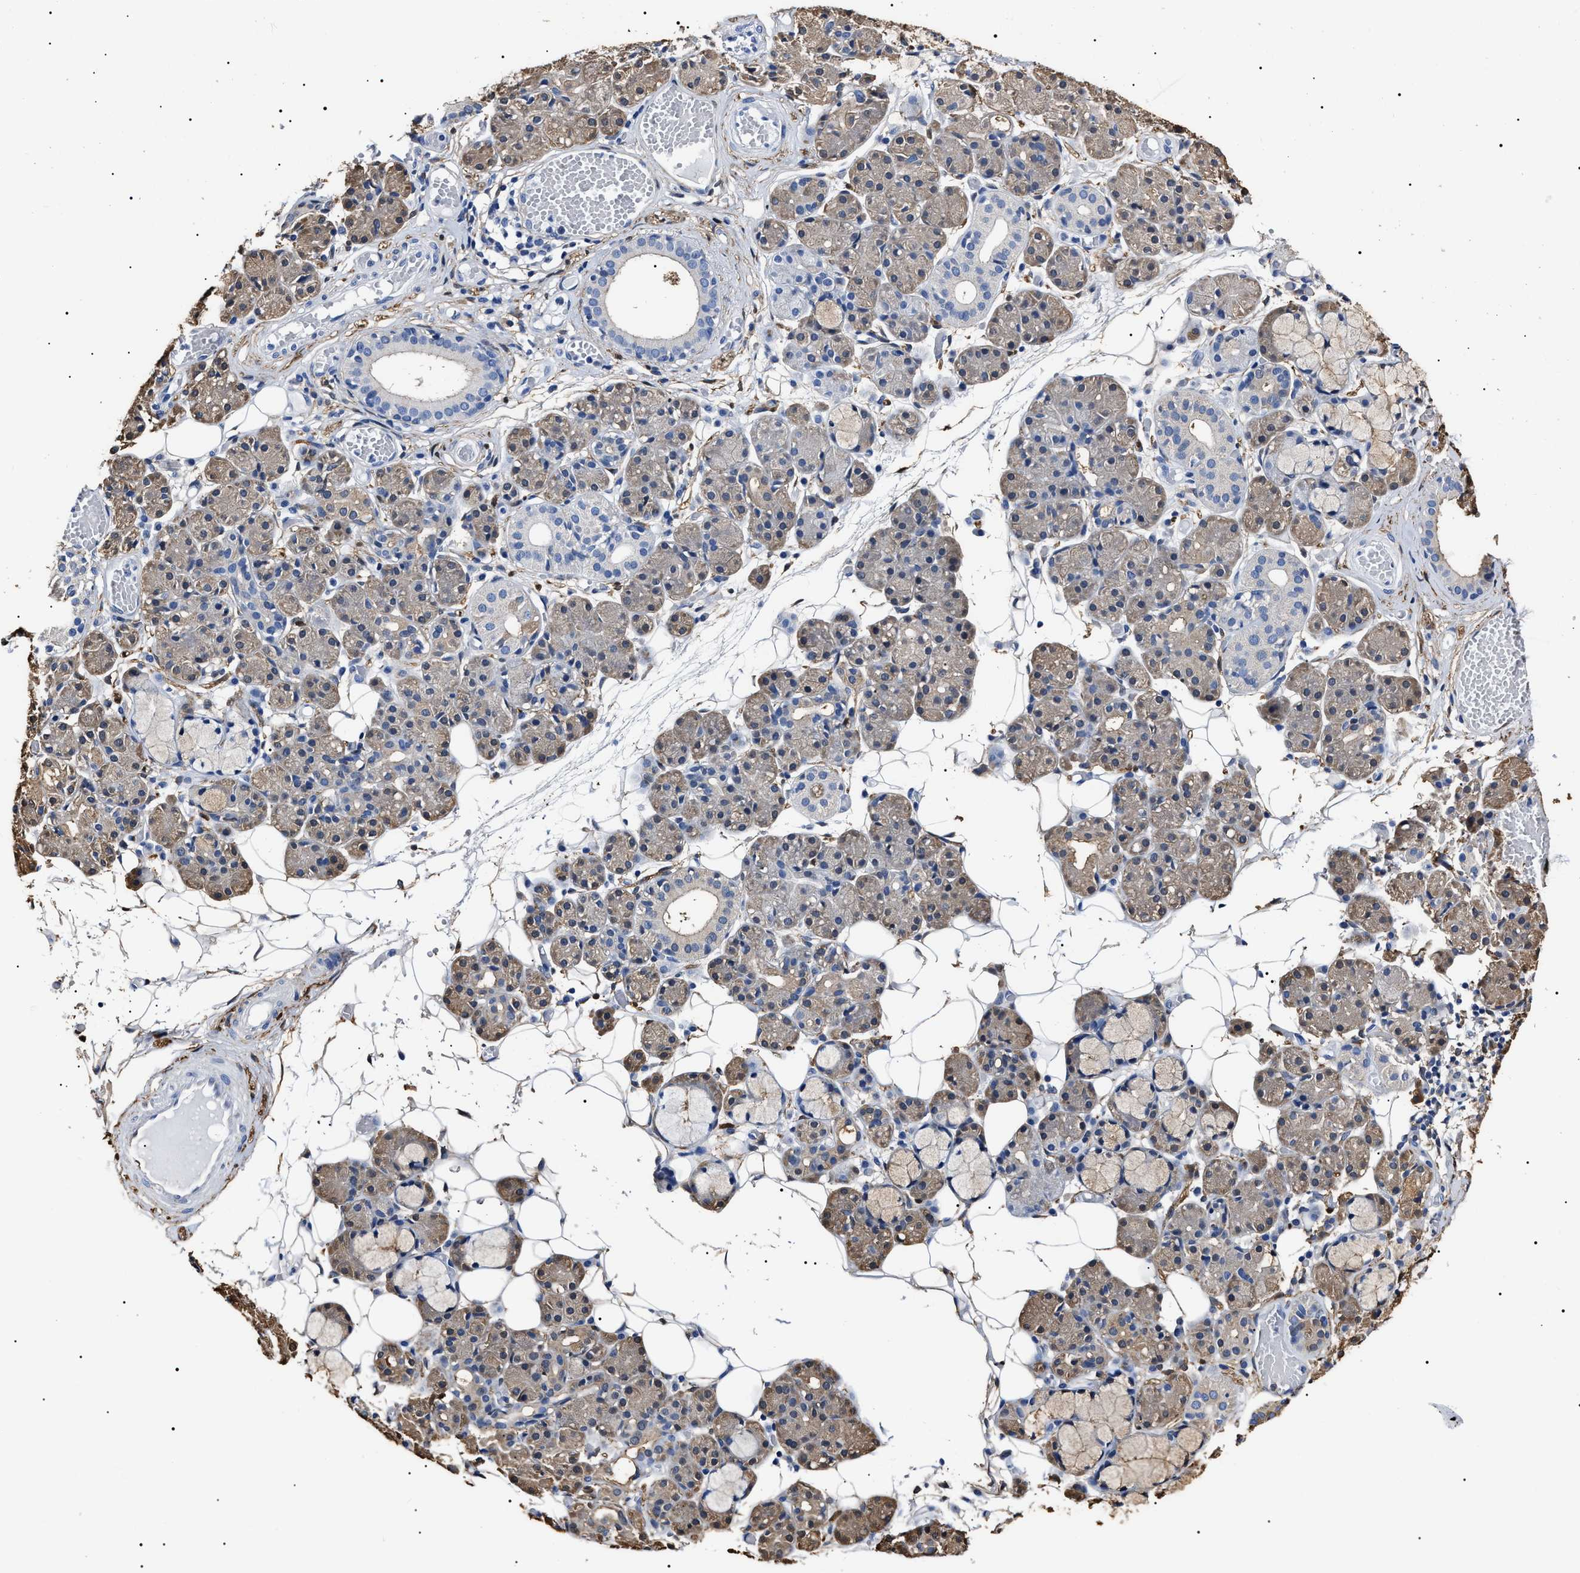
{"staining": {"intensity": "weak", "quantity": "25%-75%", "location": "cytoplasmic/membranous"}, "tissue": "salivary gland", "cell_type": "Glandular cells", "image_type": "normal", "snomed": [{"axis": "morphology", "description": "Normal tissue, NOS"}, {"axis": "topography", "description": "Salivary gland"}], "caption": "IHC image of benign salivary gland stained for a protein (brown), which shows low levels of weak cytoplasmic/membranous staining in approximately 25%-75% of glandular cells.", "gene": "ALDH1A1", "patient": {"sex": "male", "age": 63}}